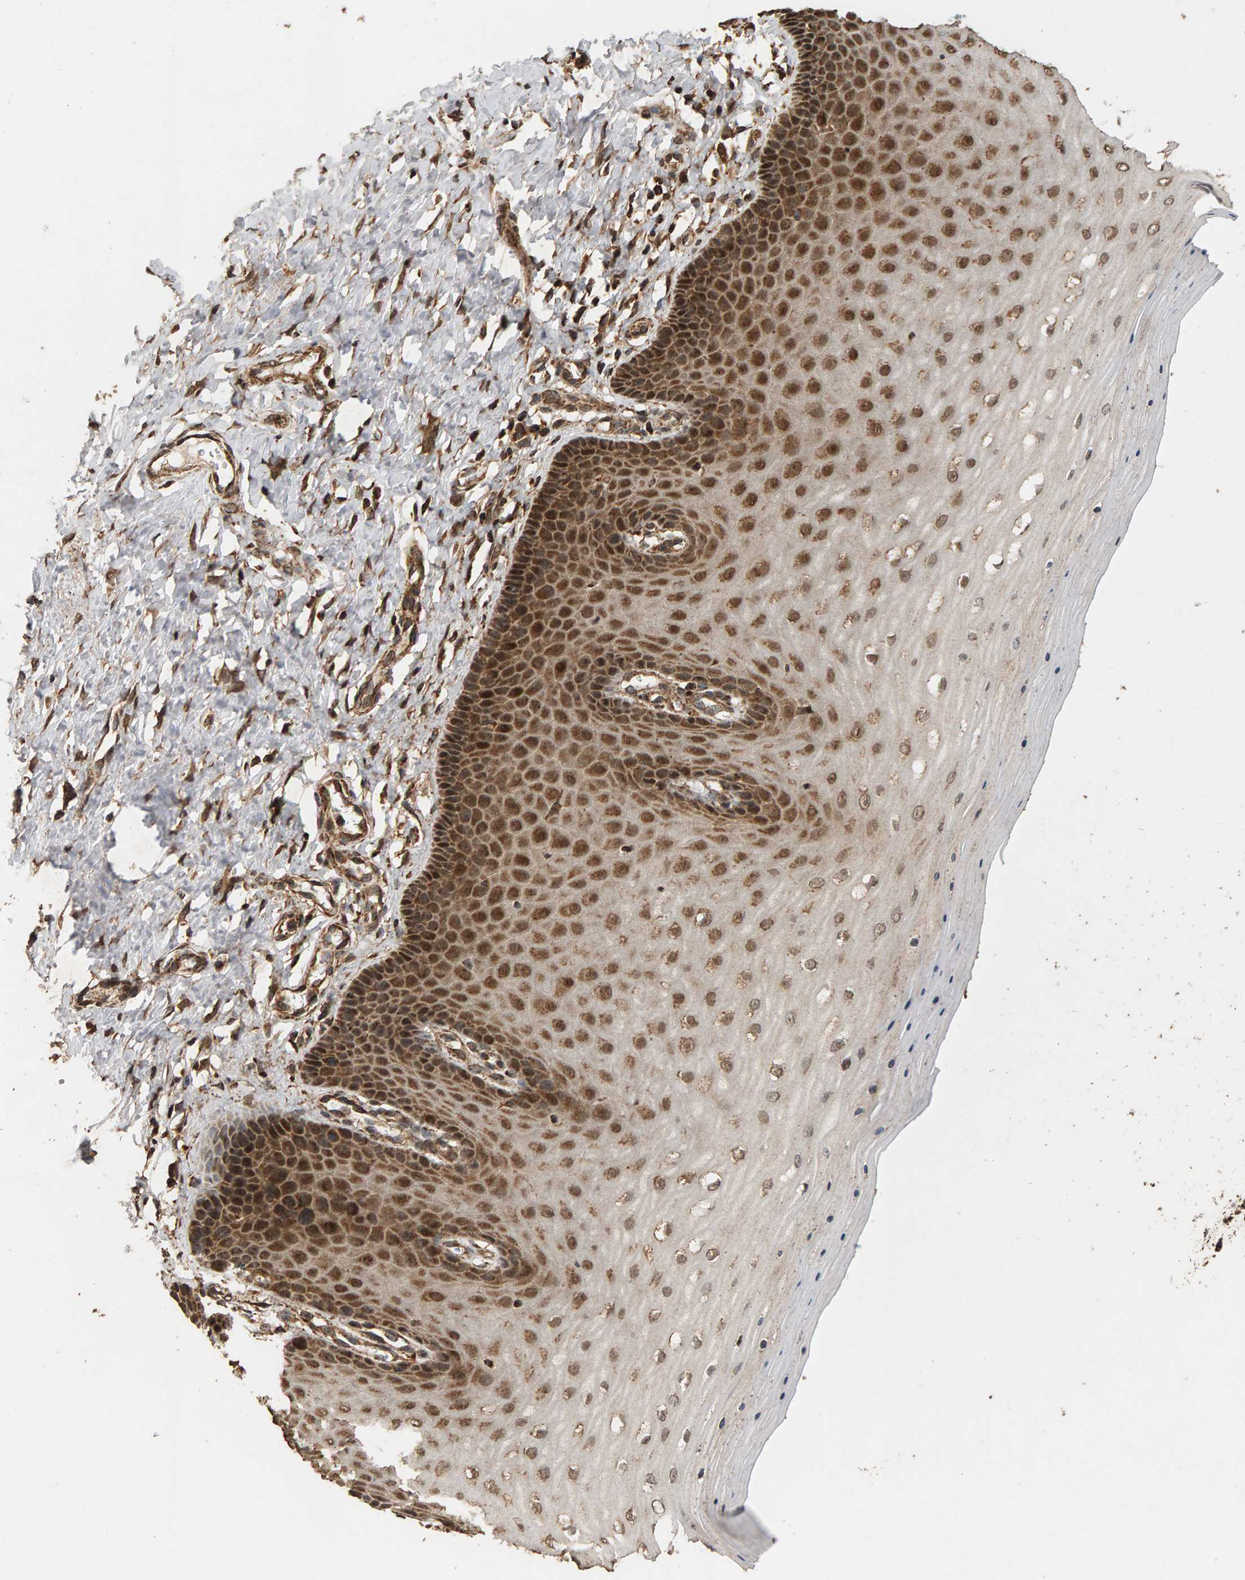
{"staining": {"intensity": "strong", "quantity": ">75%", "location": "cytoplasmic/membranous,nuclear"}, "tissue": "cervix", "cell_type": "Glandular cells", "image_type": "normal", "snomed": [{"axis": "morphology", "description": "Normal tissue, NOS"}, {"axis": "topography", "description": "Cervix"}], "caption": "Normal cervix displays strong cytoplasmic/membranous,nuclear expression in about >75% of glandular cells, visualized by immunohistochemistry.", "gene": "GSTK1", "patient": {"sex": "female", "age": 55}}